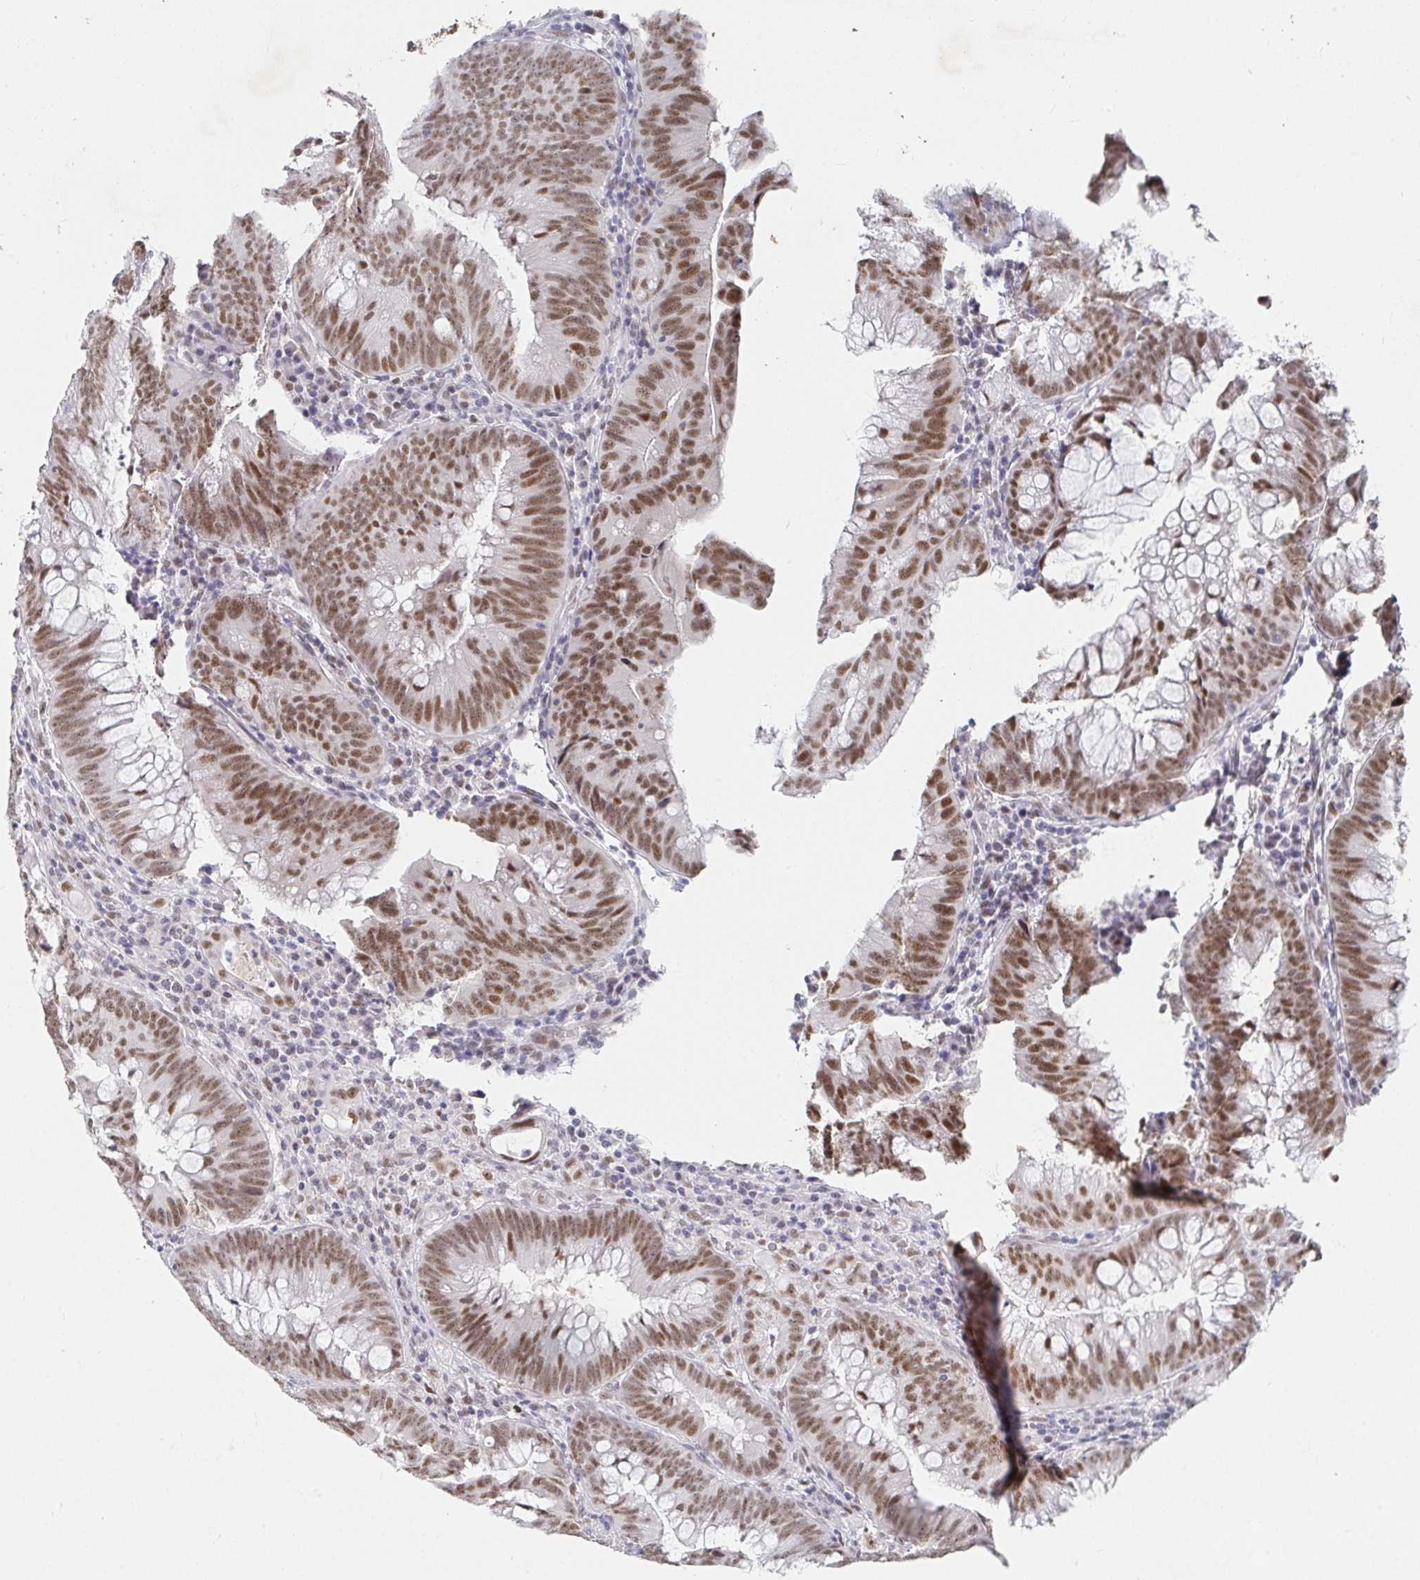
{"staining": {"intensity": "moderate", "quantity": ">75%", "location": "nuclear"}, "tissue": "colorectal cancer", "cell_type": "Tumor cells", "image_type": "cancer", "snomed": [{"axis": "morphology", "description": "Adenocarcinoma, NOS"}, {"axis": "topography", "description": "Colon"}], "caption": "Colorectal adenocarcinoma was stained to show a protein in brown. There is medium levels of moderate nuclear staining in about >75% of tumor cells.", "gene": "RCOR1", "patient": {"sex": "male", "age": 62}}